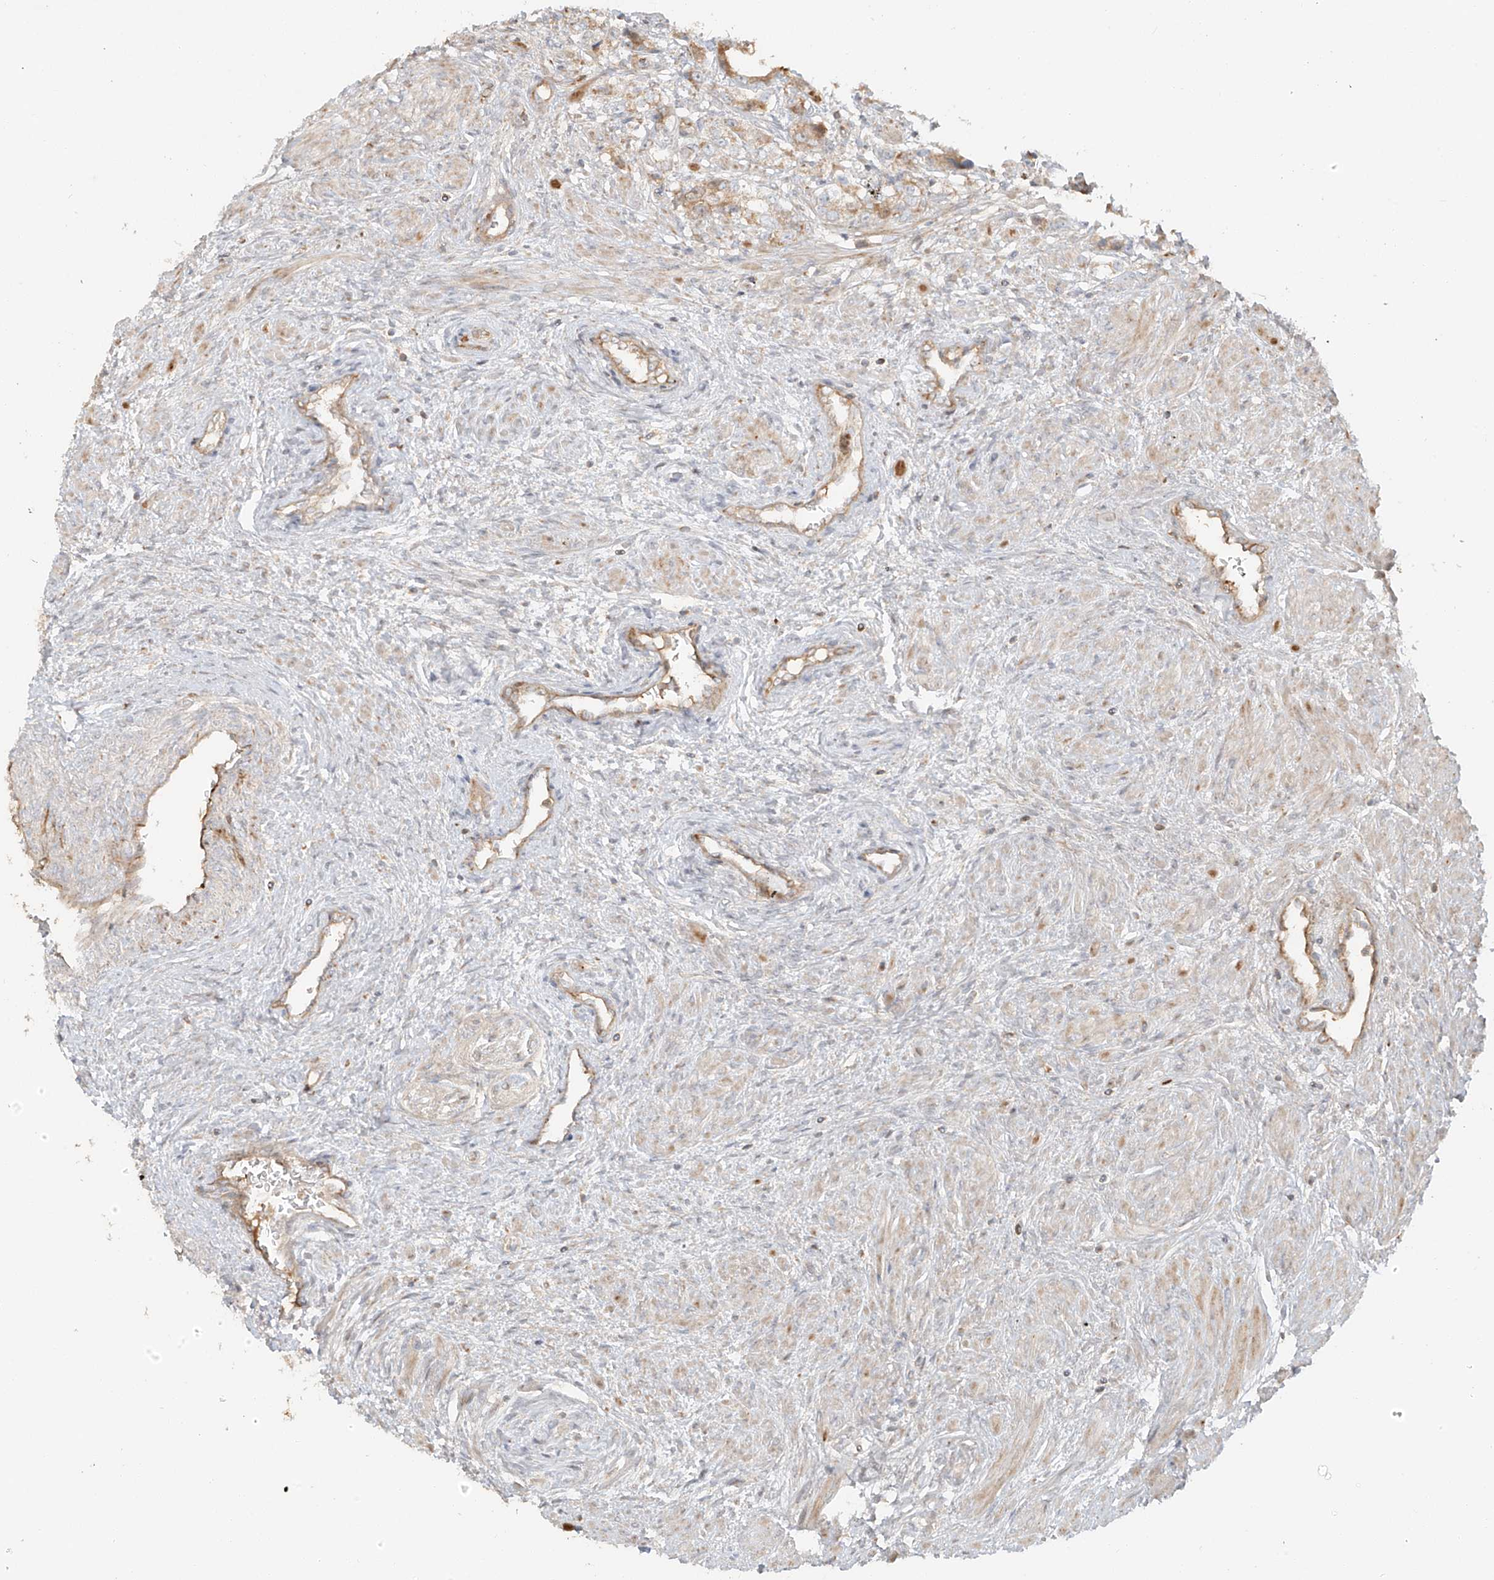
{"staining": {"intensity": "moderate", "quantity": "<25%", "location": "cytoplasmic/membranous"}, "tissue": "prostate cancer", "cell_type": "Tumor cells", "image_type": "cancer", "snomed": [{"axis": "morphology", "description": "Adenocarcinoma, High grade"}, {"axis": "topography", "description": "Prostate"}], "caption": "Immunohistochemistry (IHC) micrograph of neoplastic tissue: prostate cancer stained using immunohistochemistry (IHC) demonstrates low levels of moderate protein expression localized specifically in the cytoplasmic/membranous of tumor cells, appearing as a cytoplasmic/membranous brown color.", "gene": "MIPEP", "patient": {"sex": "male", "age": 63}}